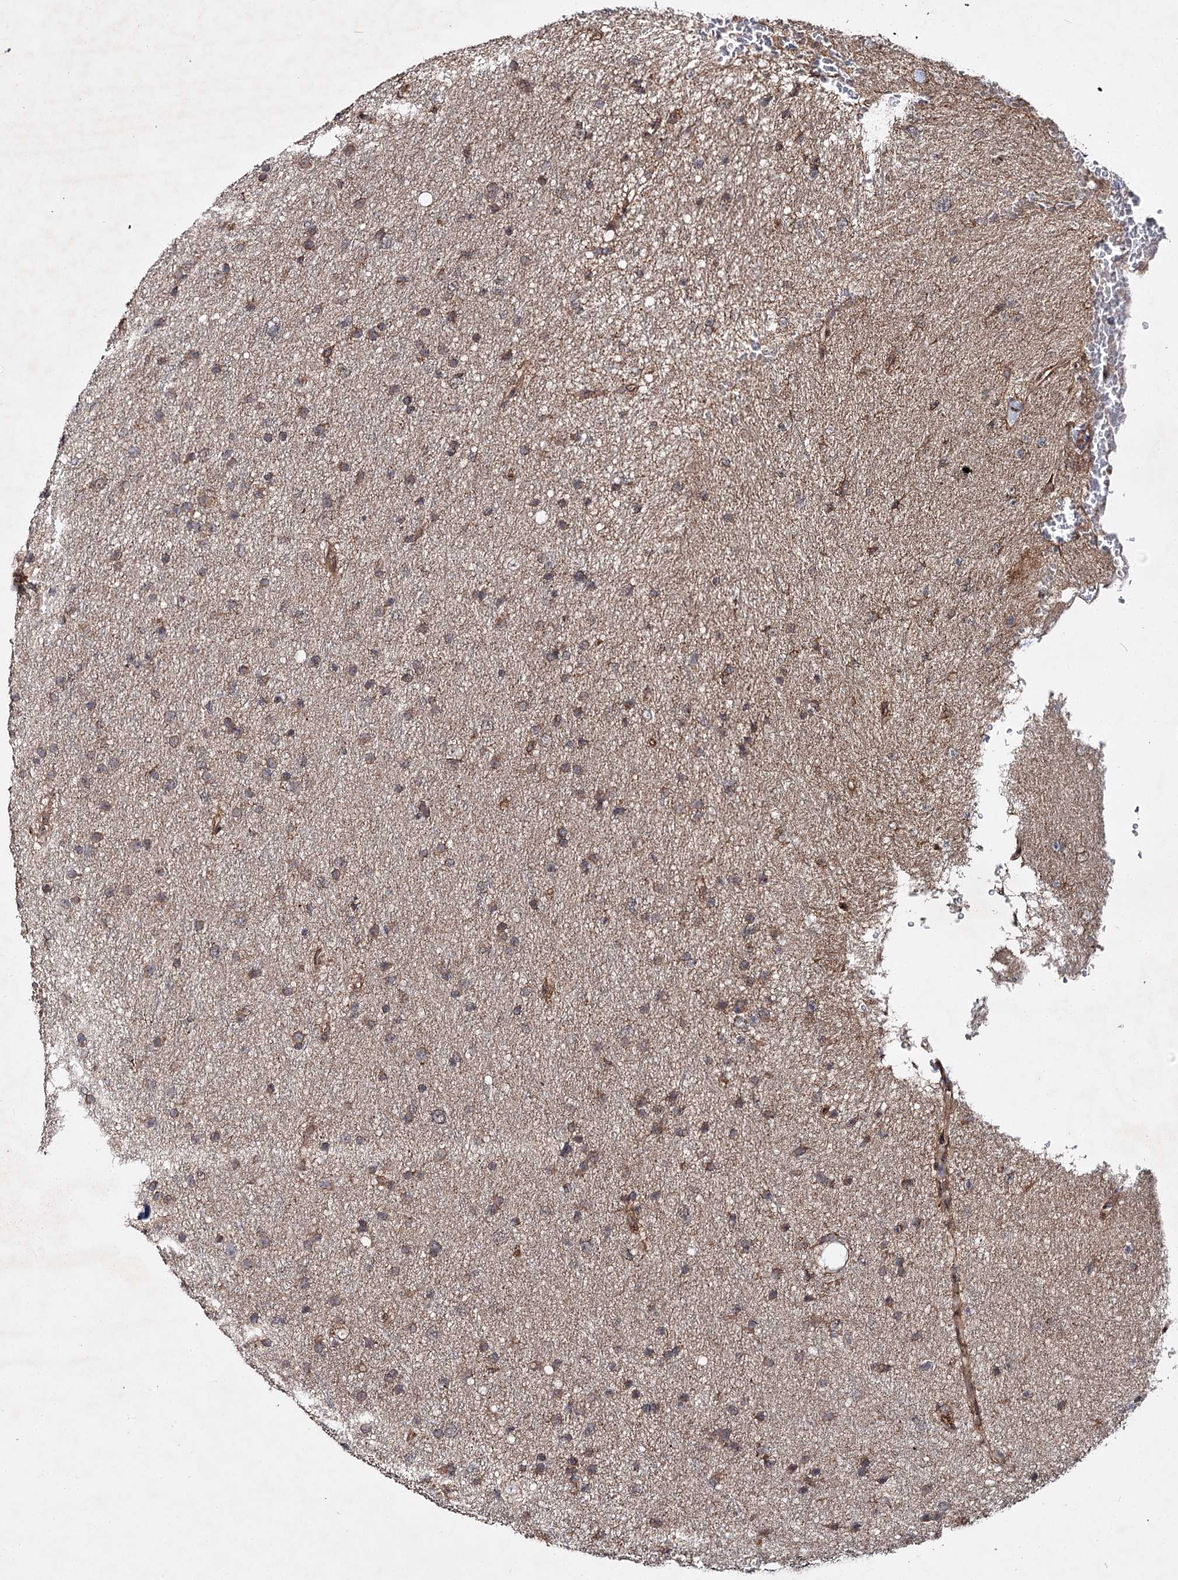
{"staining": {"intensity": "weak", "quantity": "25%-75%", "location": "cytoplasmic/membranous"}, "tissue": "glioma", "cell_type": "Tumor cells", "image_type": "cancer", "snomed": [{"axis": "morphology", "description": "Glioma, malignant, Low grade"}, {"axis": "topography", "description": "Cerebral cortex"}], "caption": "Malignant glioma (low-grade) was stained to show a protein in brown. There is low levels of weak cytoplasmic/membranous staining in approximately 25%-75% of tumor cells.", "gene": "MSANTD2", "patient": {"sex": "female", "age": 39}}